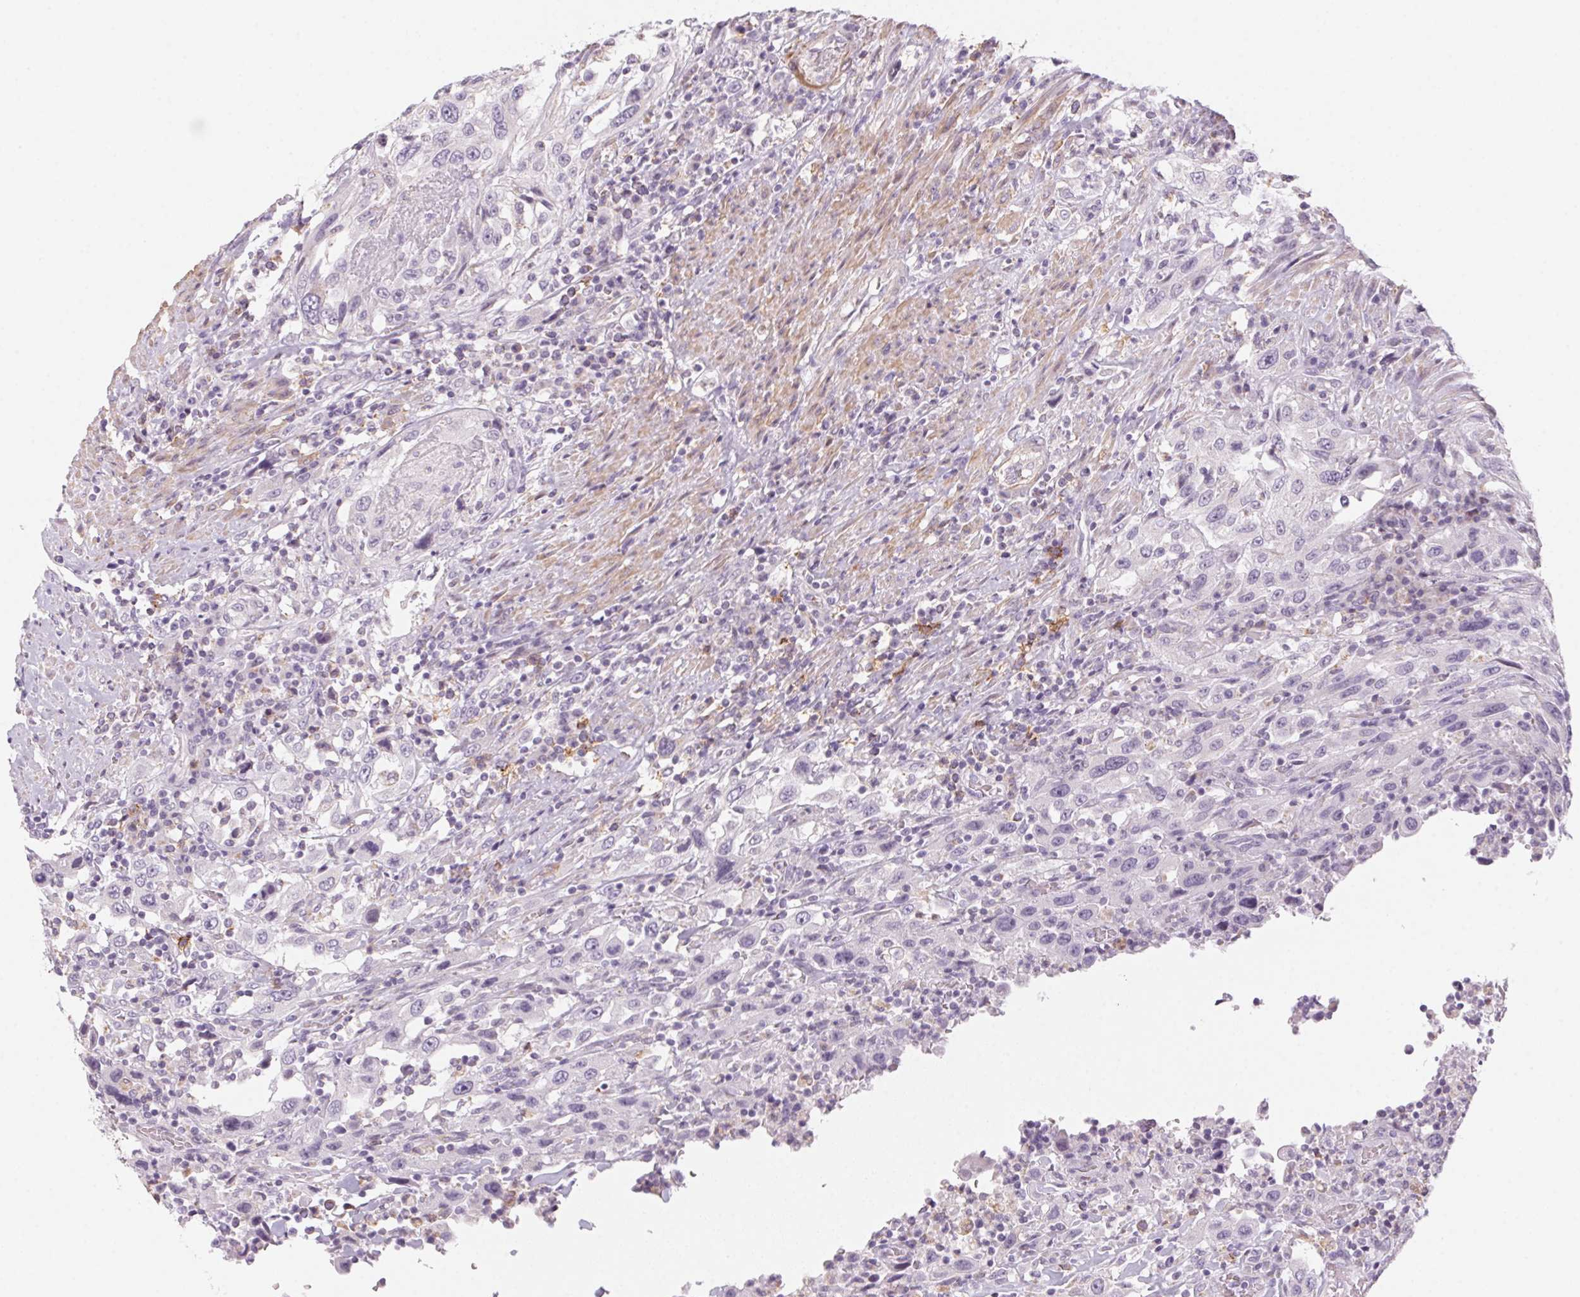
{"staining": {"intensity": "negative", "quantity": "none", "location": "none"}, "tissue": "urothelial cancer", "cell_type": "Tumor cells", "image_type": "cancer", "snomed": [{"axis": "morphology", "description": "Urothelial carcinoma, High grade"}, {"axis": "topography", "description": "Urinary bladder"}], "caption": "Immunohistochemistry image of neoplastic tissue: human urothelial cancer stained with DAB shows no significant protein positivity in tumor cells. (DAB (3,3'-diaminobenzidine) IHC, high magnification).", "gene": "PRPH", "patient": {"sex": "male", "age": 61}}